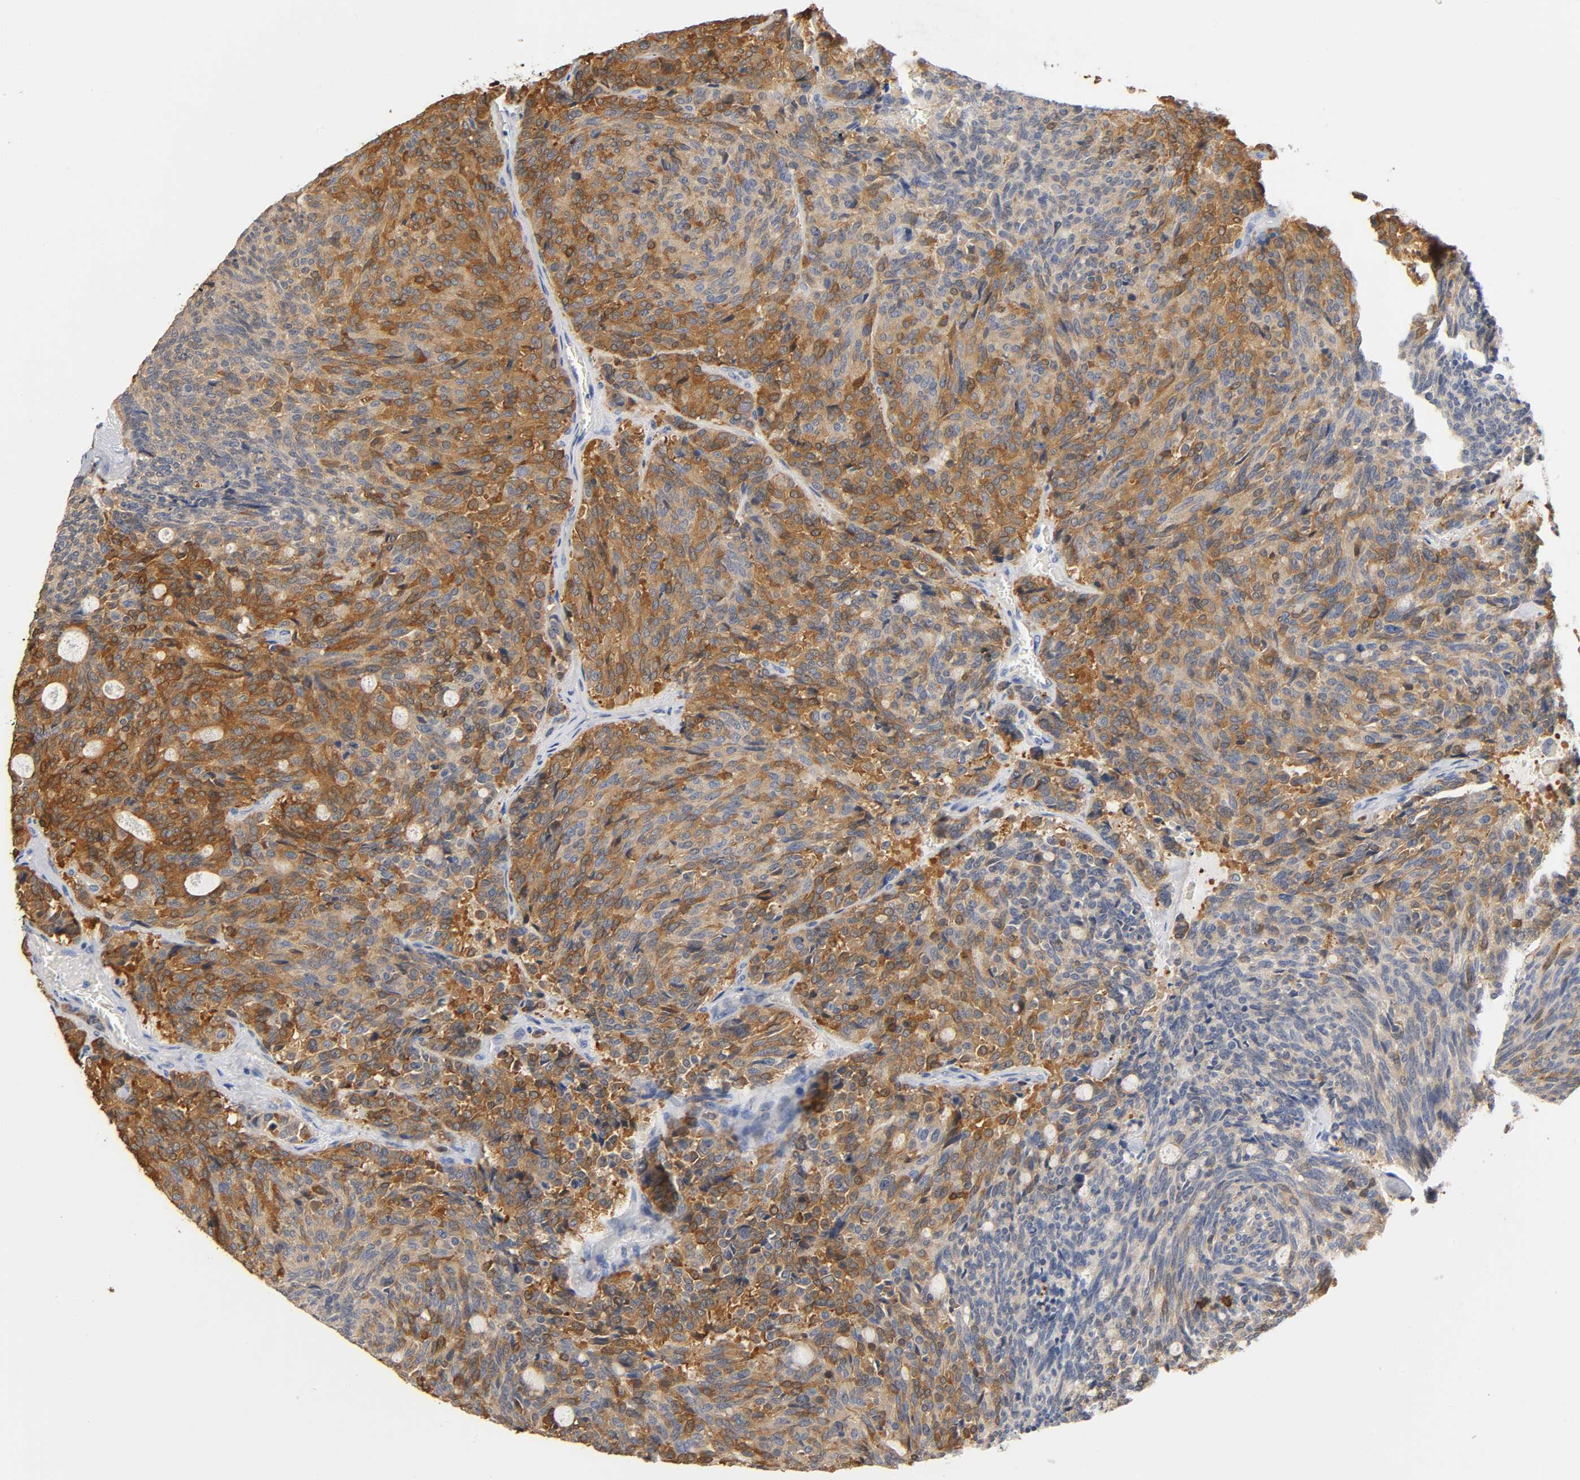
{"staining": {"intensity": "moderate", "quantity": ">75%", "location": "cytoplasmic/membranous"}, "tissue": "carcinoid", "cell_type": "Tumor cells", "image_type": "cancer", "snomed": [{"axis": "morphology", "description": "Carcinoid, malignant, NOS"}, {"axis": "topography", "description": "Pancreas"}], "caption": "Tumor cells display medium levels of moderate cytoplasmic/membranous expression in approximately >75% of cells in malignant carcinoid.", "gene": "UCKL1", "patient": {"sex": "female", "age": 54}}